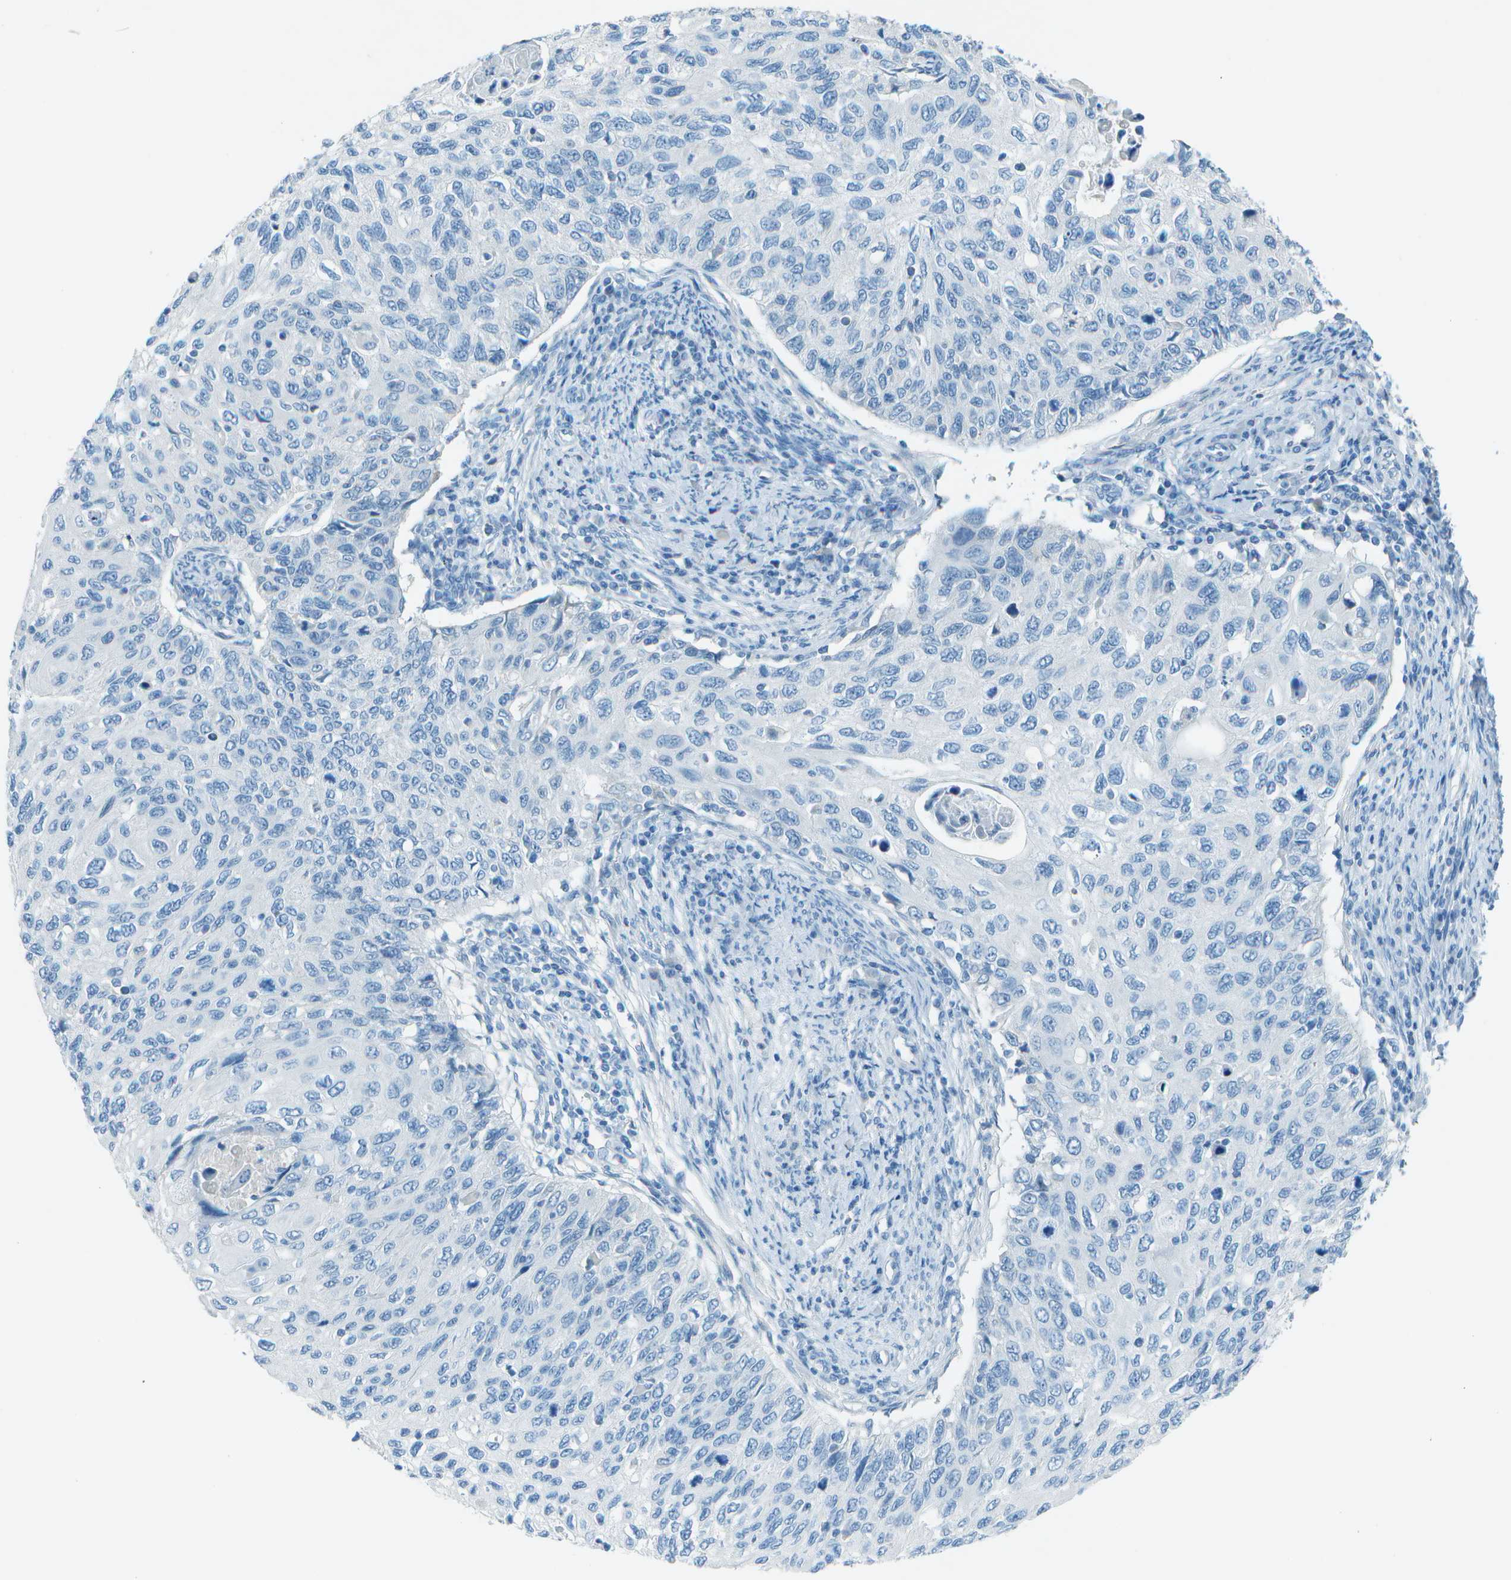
{"staining": {"intensity": "negative", "quantity": "none", "location": "none"}, "tissue": "cervical cancer", "cell_type": "Tumor cells", "image_type": "cancer", "snomed": [{"axis": "morphology", "description": "Squamous cell carcinoma, NOS"}, {"axis": "topography", "description": "Cervix"}], "caption": "Tumor cells are negative for brown protein staining in cervical cancer (squamous cell carcinoma). (DAB (3,3'-diaminobenzidine) immunohistochemistry (IHC), high magnification).", "gene": "FGF1", "patient": {"sex": "female", "age": 70}}